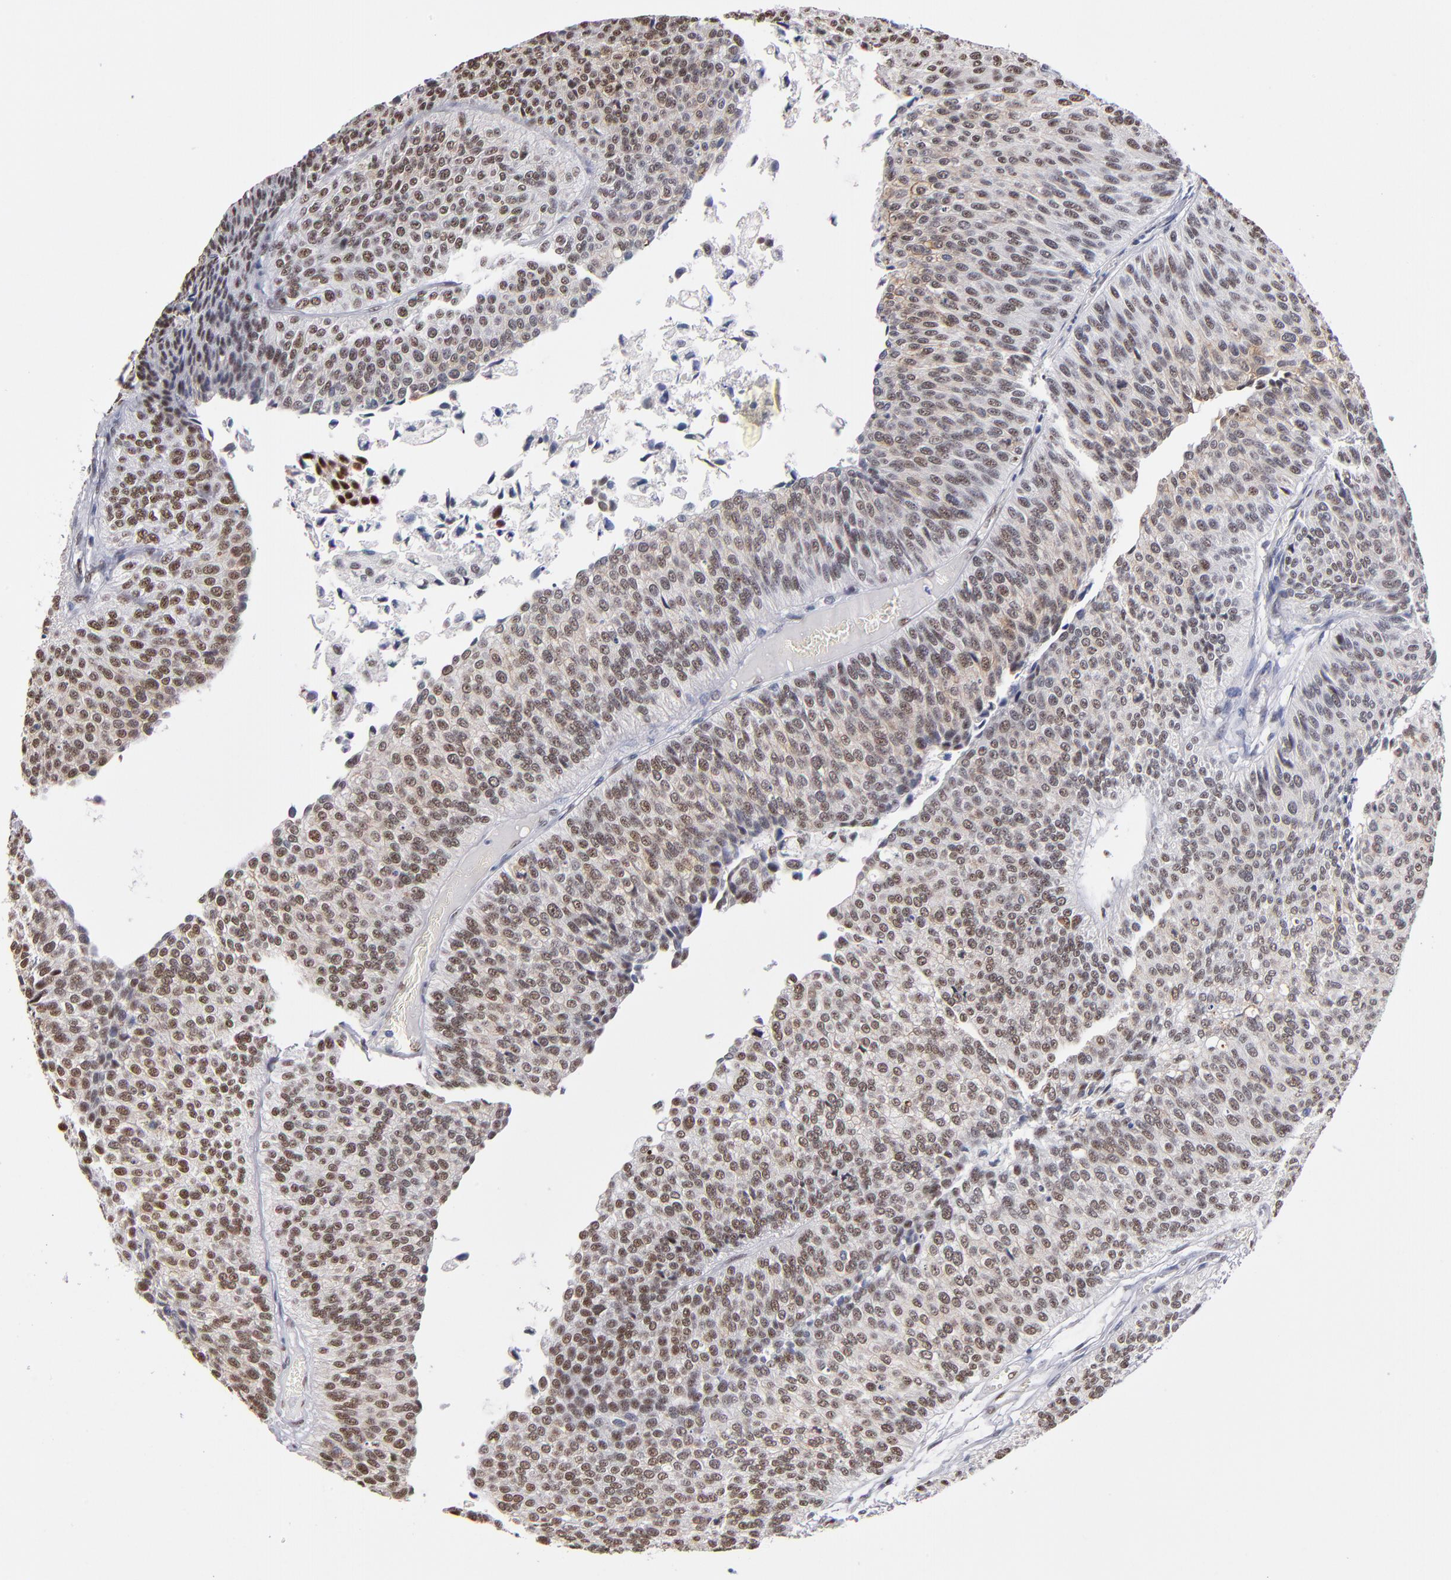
{"staining": {"intensity": "strong", "quantity": ">75%", "location": "nuclear"}, "tissue": "urothelial cancer", "cell_type": "Tumor cells", "image_type": "cancer", "snomed": [{"axis": "morphology", "description": "Urothelial carcinoma, Low grade"}, {"axis": "topography", "description": "Urinary bladder"}], "caption": "Immunohistochemistry (IHC) (DAB (3,3'-diaminobenzidine)) staining of human urothelial carcinoma (low-grade) shows strong nuclear protein expression in approximately >75% of tumor cells. (DAB IHC, brown staining for protein, blue staining for nuclei).", "gene": "MN1", "patient": {"sex": "male", "age": 84}}